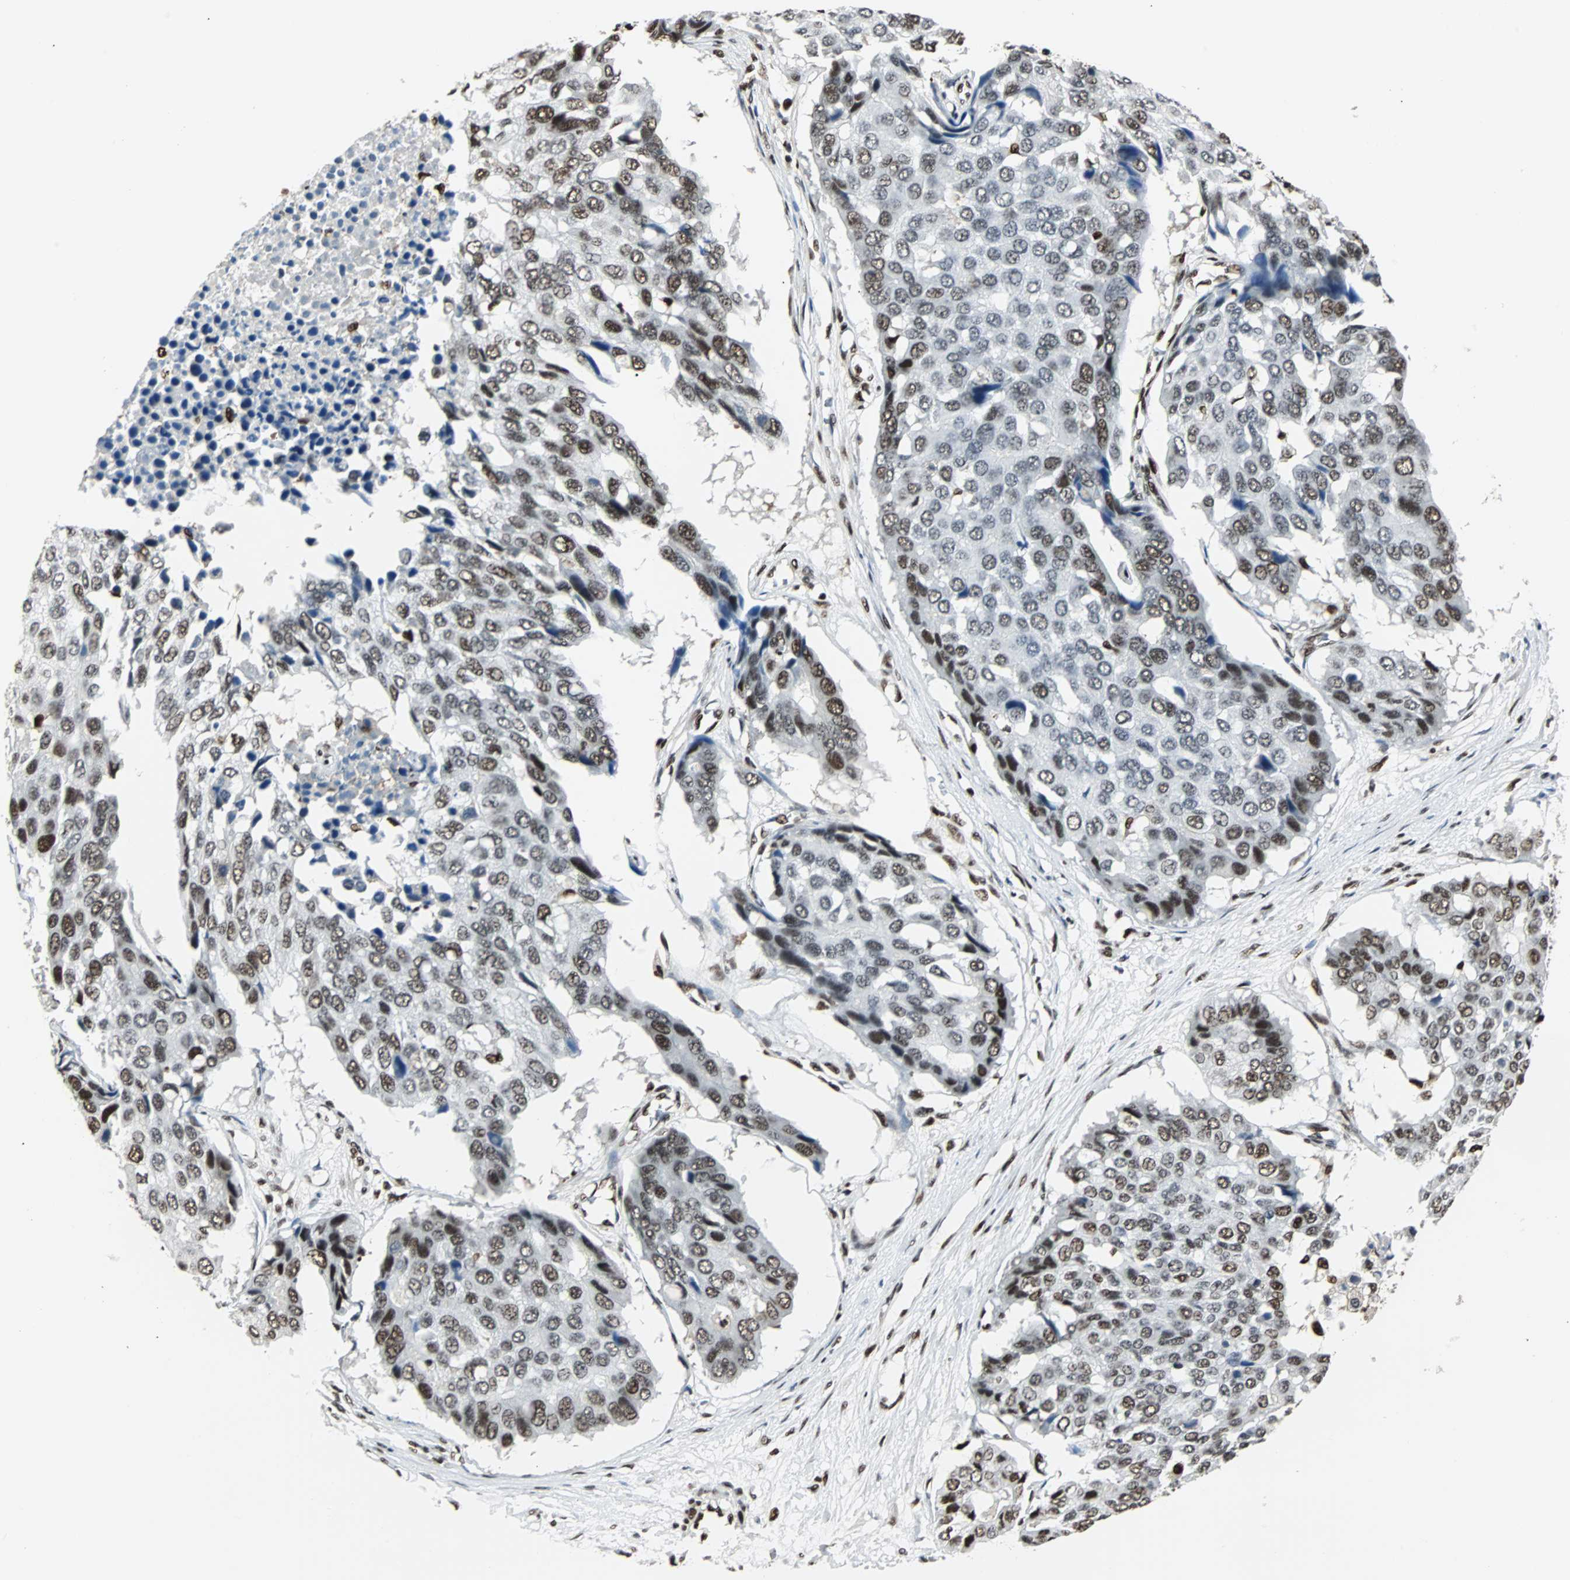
{"staining": {"intensity": "moderate", "quantity": ">75%", "location": "nuclear"}, "tissue": "pancreatic cancer", "cell_type": "Tumor cells", "image_type": "cancer", "snomed": [{"axis": "morphology", "description": "Adenocarcinoma, NOS"}, {"axis": "topography", "description": "Pancreas"}], "caption": "Immunohistochemical staining of pancreatic cancer shows medium levels of moderate nuclear protein staining in about >75% of tumor cells.", "gene": "XRCC4", "patient": {"sex": "male", "age": 50}}